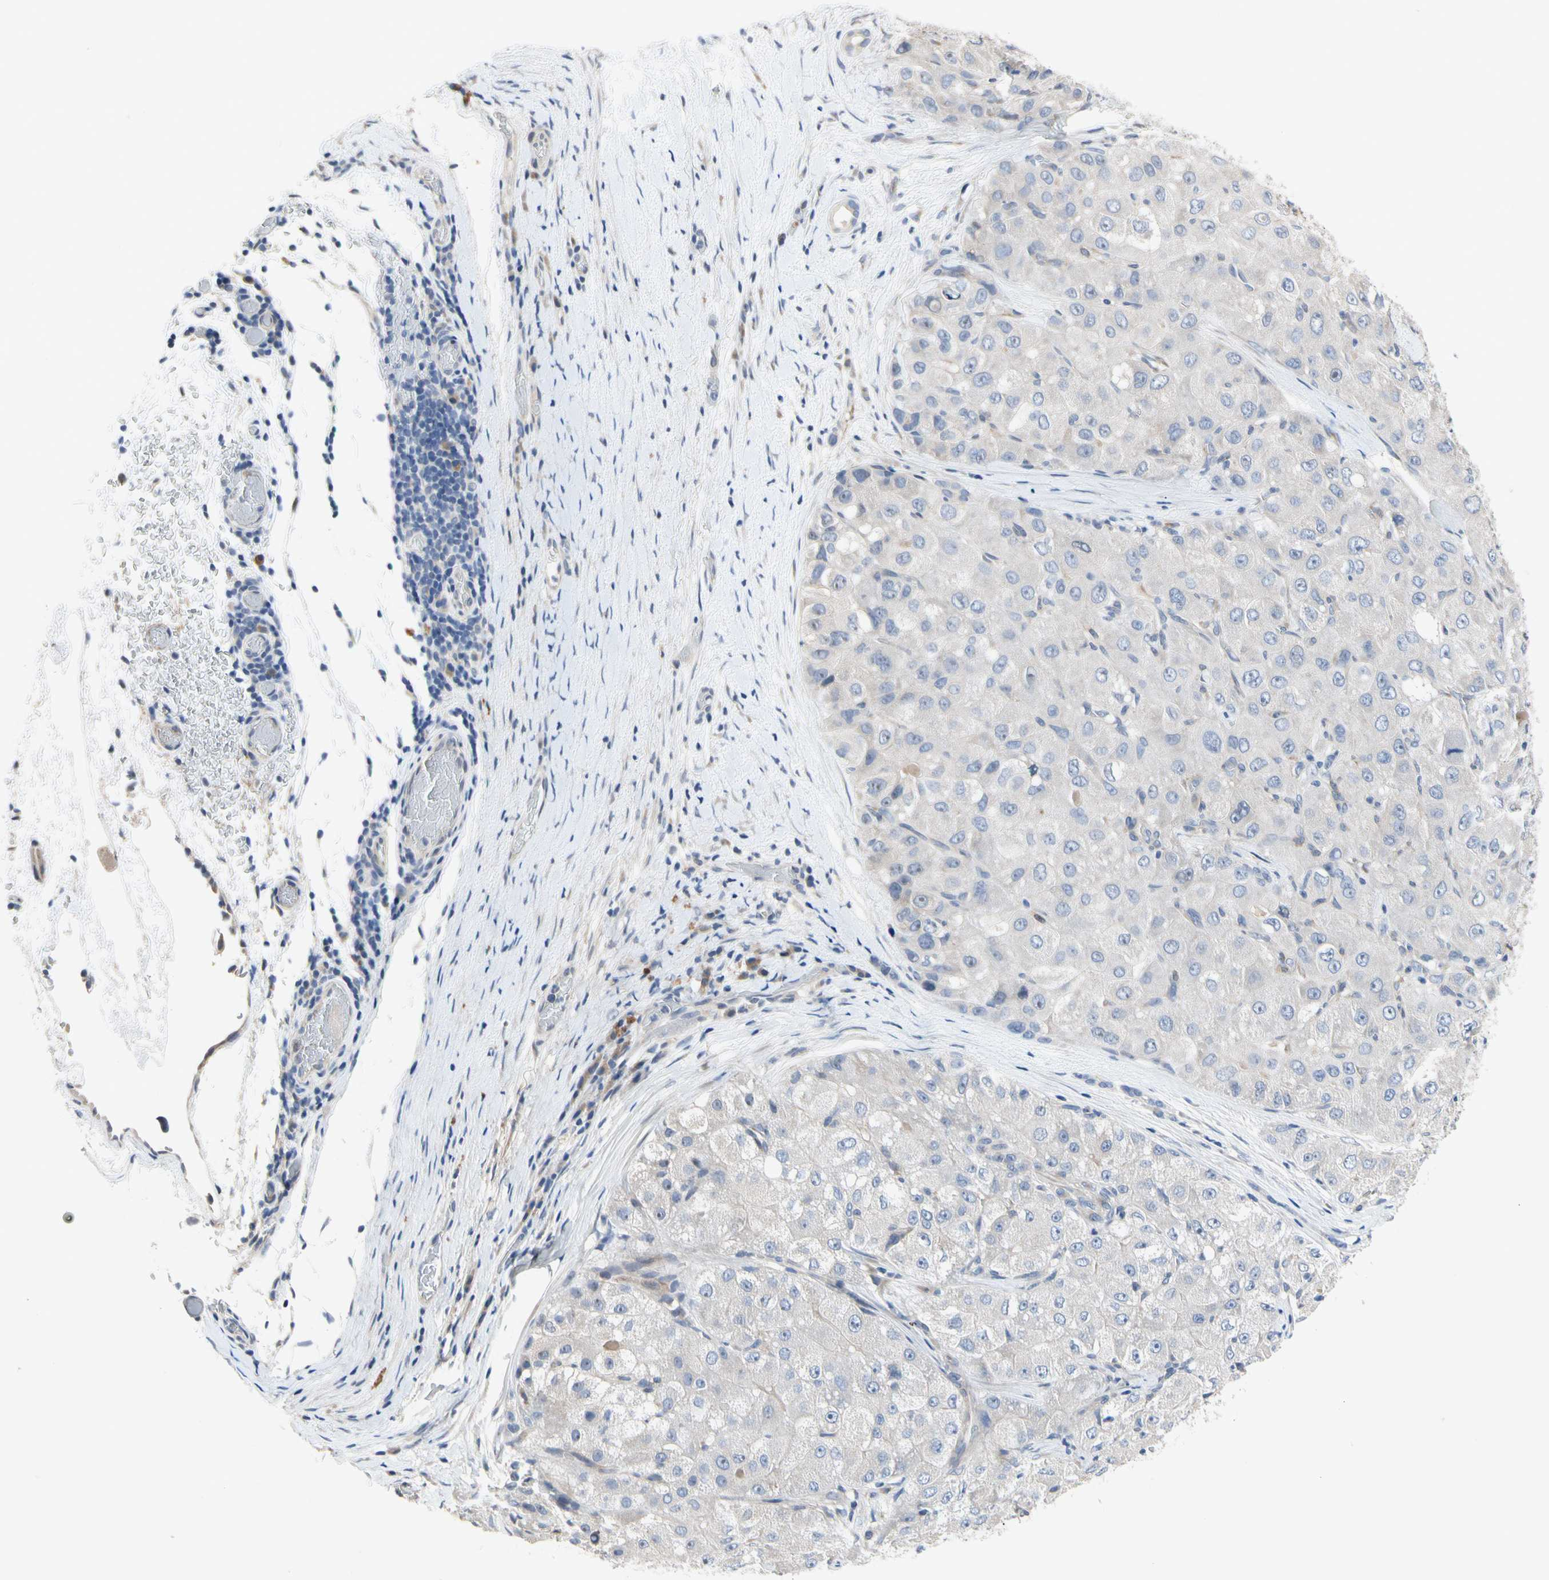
{"staining": {"intensity": "negative", "quantity": "none", "location": "none"}, "tissue": "liver cancer", "cell_type": "Tumor cells", "image_type": "cancer", "snomed": [{"axis": "morphology", "description": "Carcinoma, Hepatocellular, NOS"}, {"axis": "topography", "description": "Liver"}], "caption": "Human liver hepatocellular carcinoma stained for a protein using IHC displays no expression in tumor cells.", "gene": "GAS6", "patient": {"sex": "male", "age": 80}}